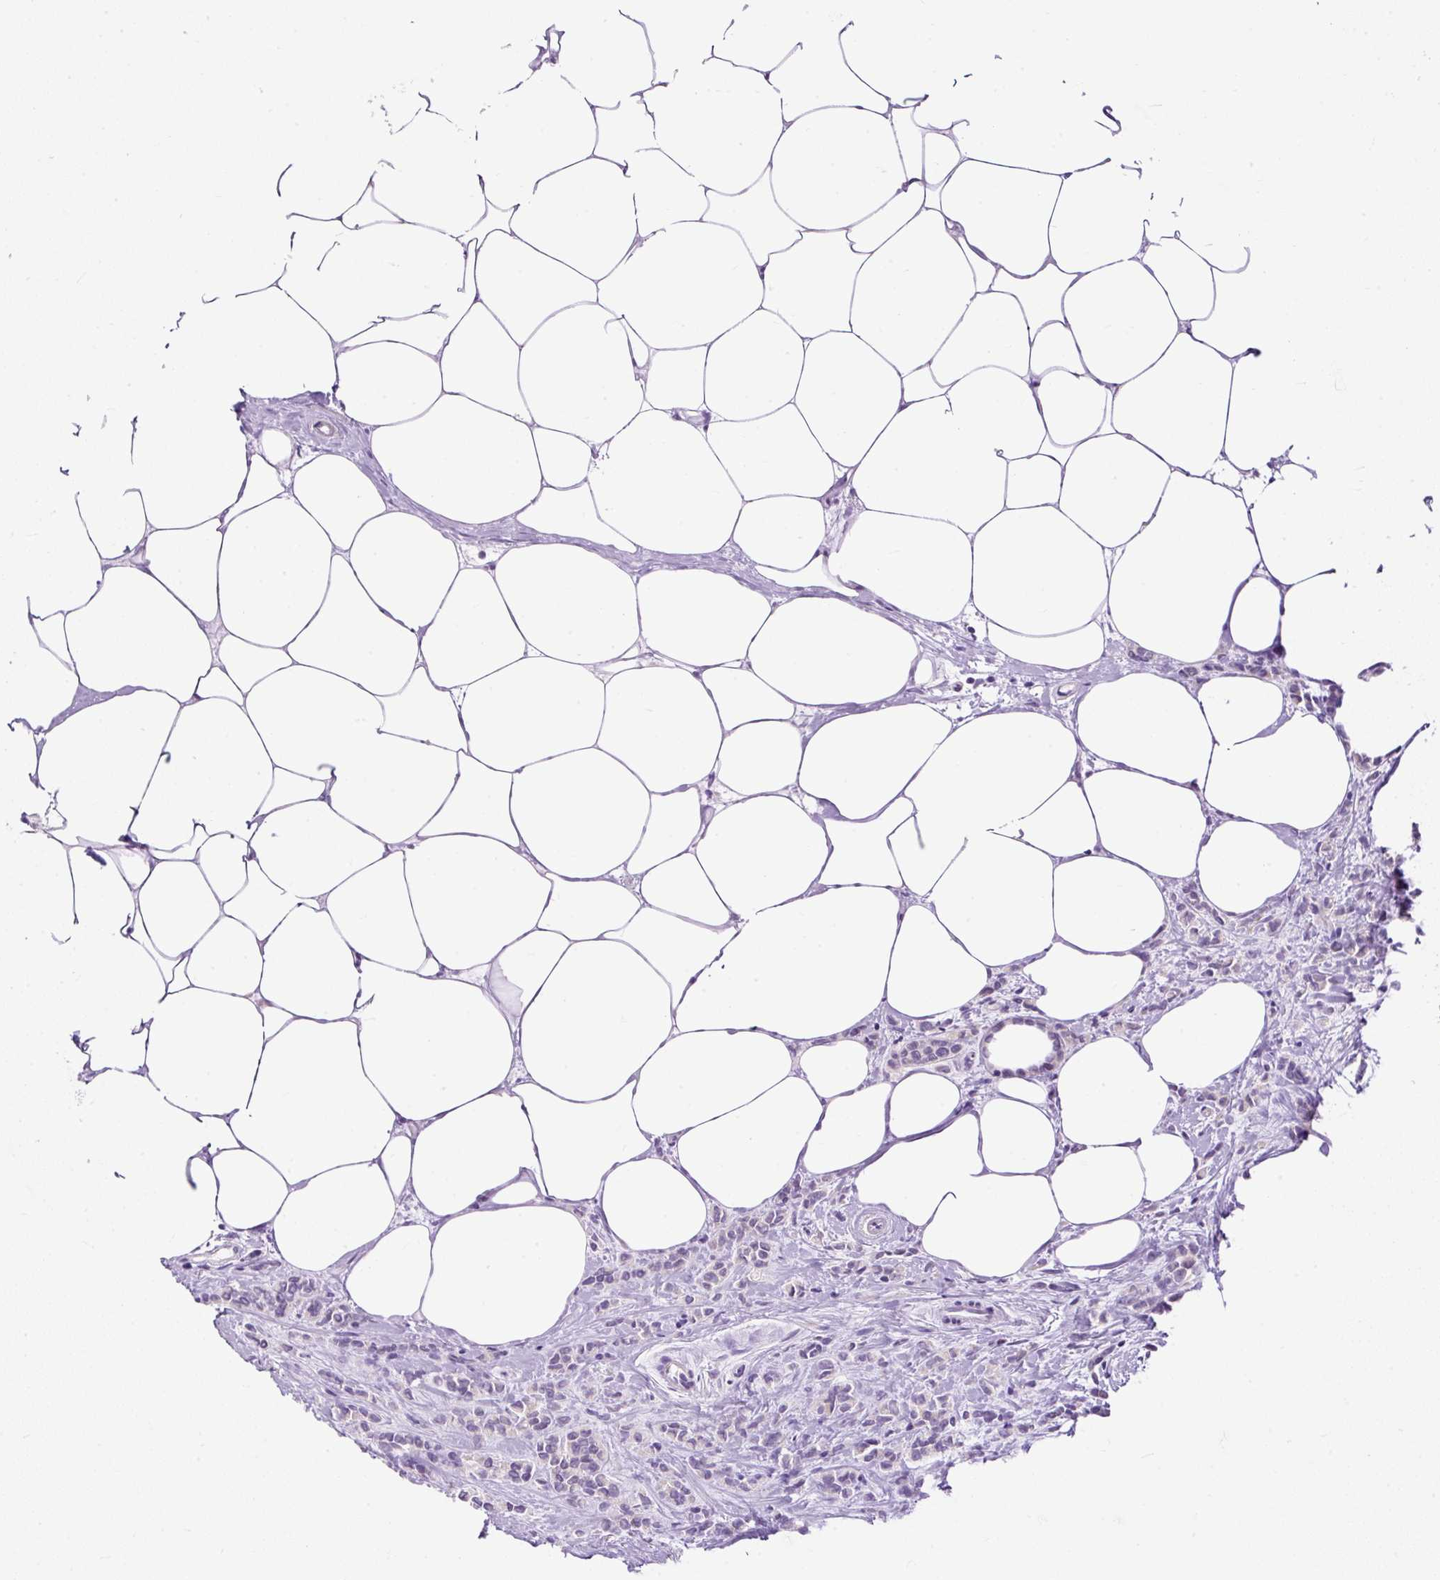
{"staining": {"intensity": "negative", "quantity": "none", "location": "none"}, "tissue": "breast cancer", "cell_type": "Tumor cells", "image_type": "cancer", "snomed": [{"axis": "morphology", "description": "Lobular carcinoma"}, {"axis": "topography", "description": "Breast"}], "caption": "The histopathology image reveals no staining of tumor cells in breast cancer.", "gene": "FMC1", "patient": {"sex": "female", "age": 84}}